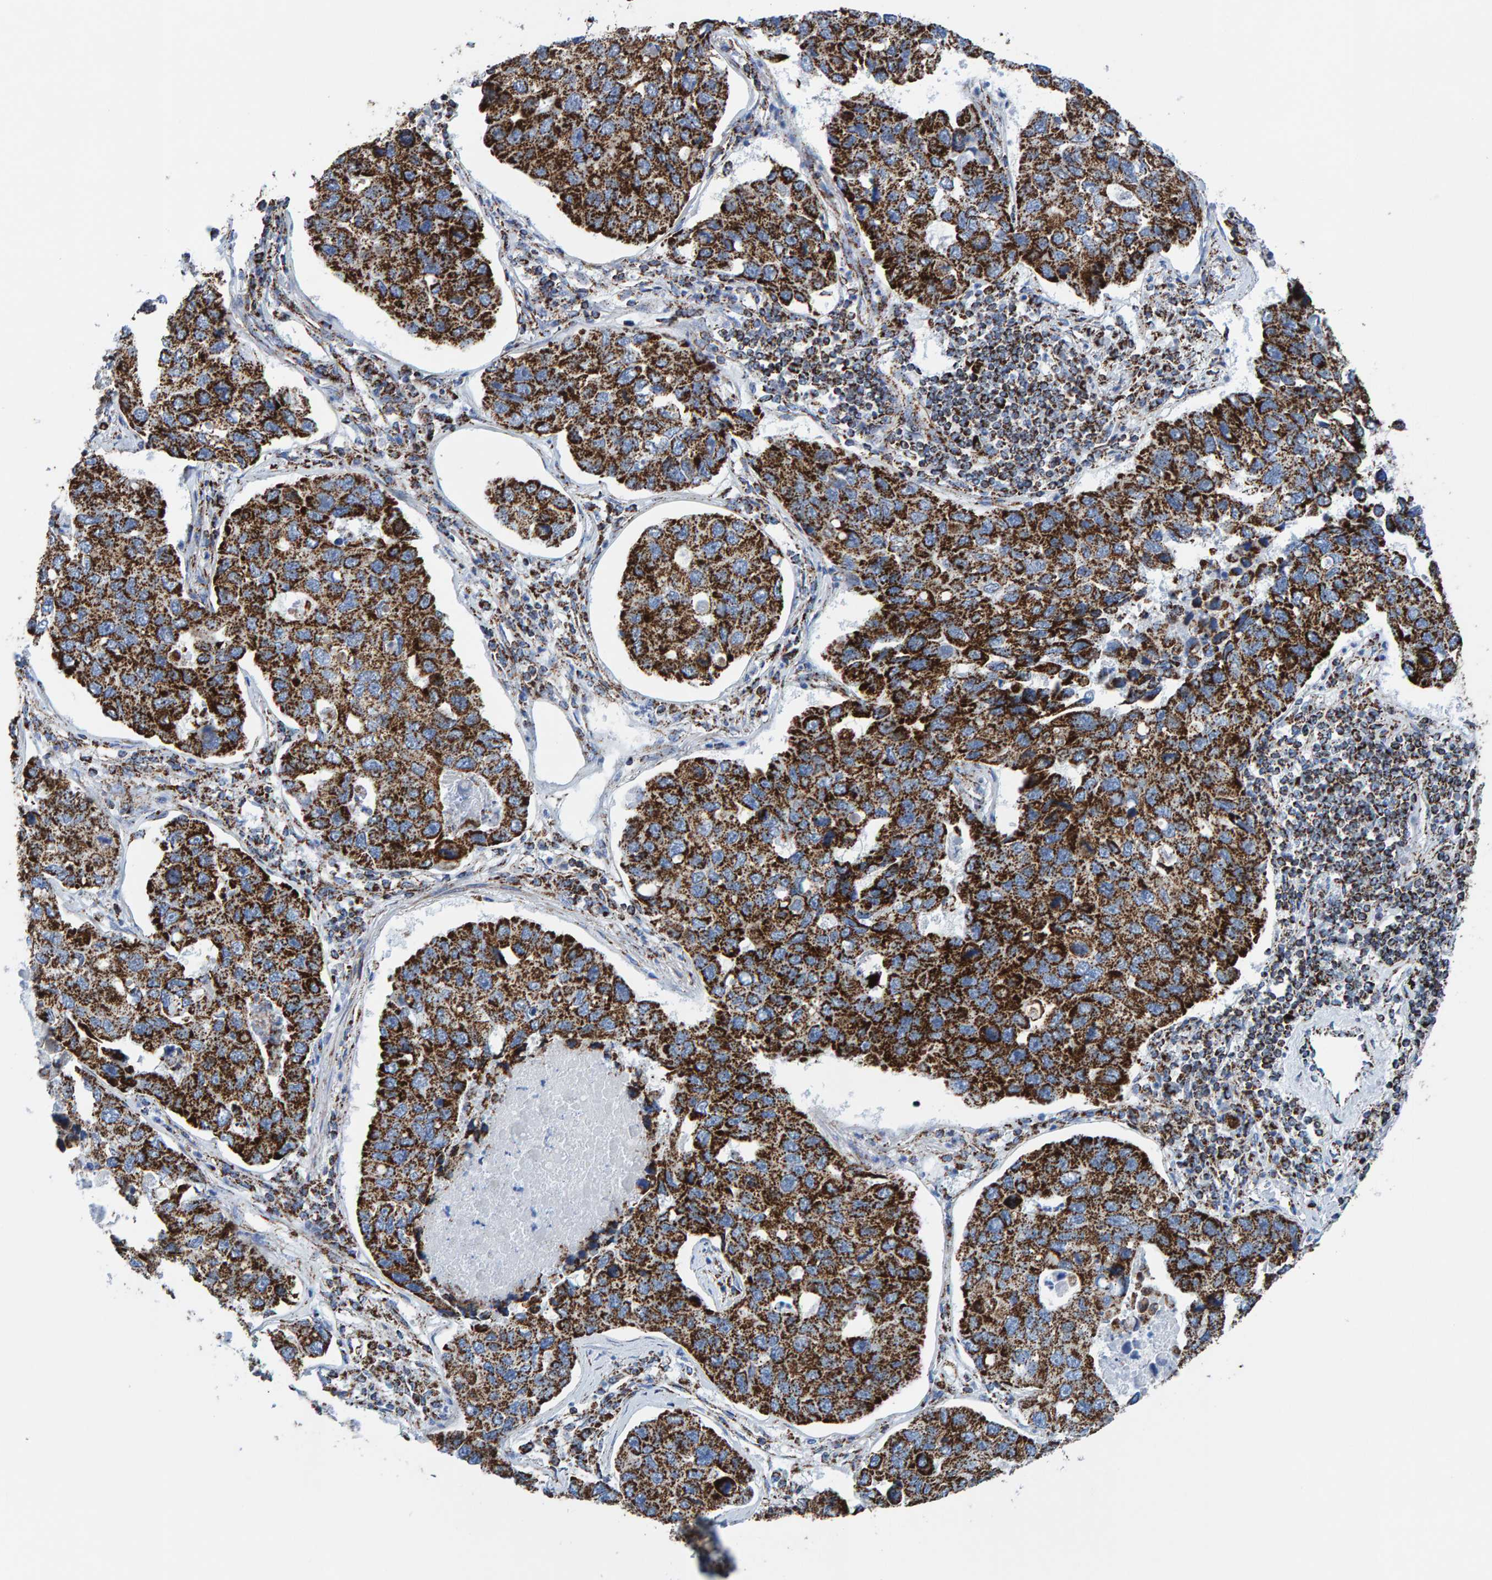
{"staining": {"intensity": "strong", "quantity": ">75%", "location": "cytoplasmic/membranous"}, "tissue": "lung cancer", "cell_type": "Tumor cells", "image_type": "cancer", "snomed": [{"axis": "morphology", "description": "Adenocarcinoma, NOS"}, {"axis": "topography", "description": "Lung"}], "caption": "Protein expression analysis of human lung cancer (adenocarcinoma) reveals strong cytoplasmic/membranous positivity in about >75% of tumor cells. (Brightfield microscopy of DAB IHC at high magnification).", "gene": "ENSG00000262660", "patient": {"sex": "male", "age": 64}}